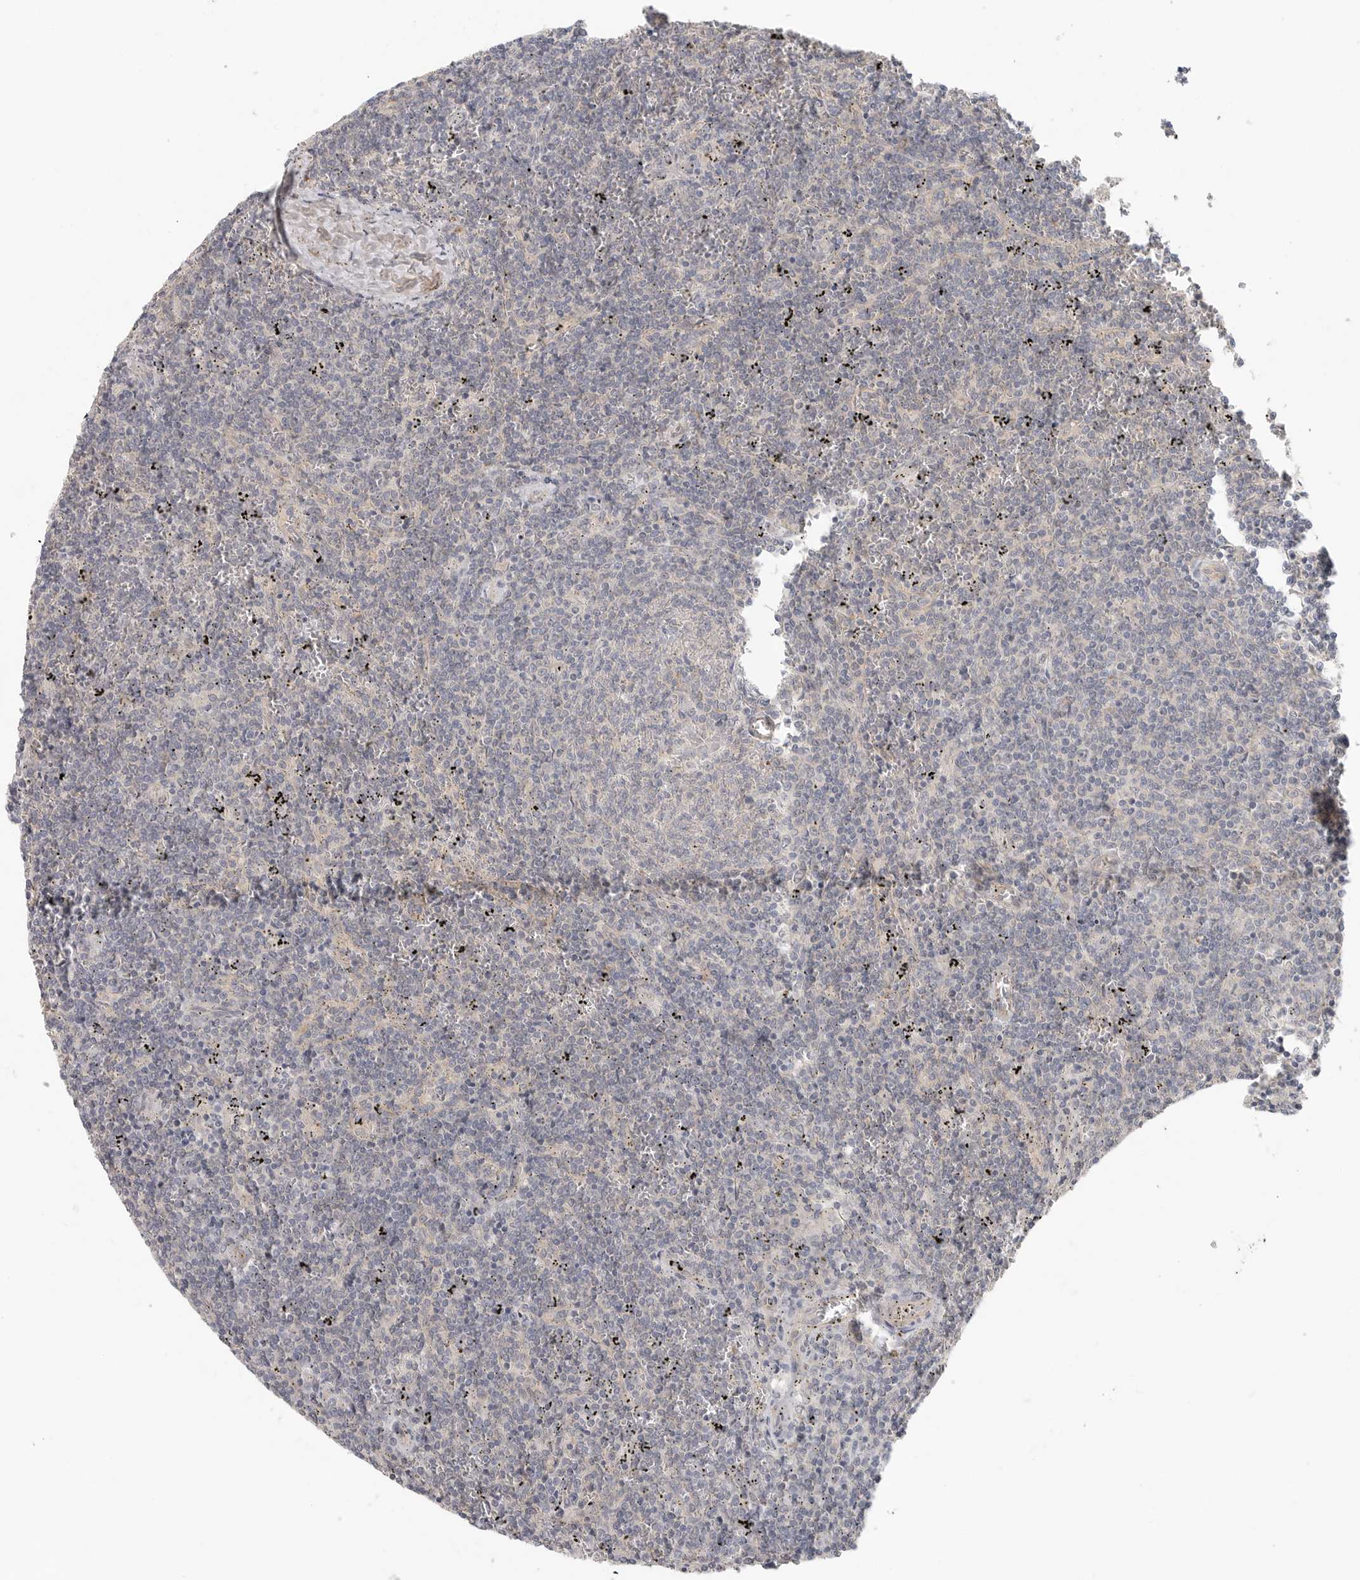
{"staining": {"intensity": "negative", "quantity": "none", "location": "none"}, "tissue": "lymphoma", "cell_type": "Tumor cells", "image_type": "cancer", "snomed": [{"axis": "morphology", "description": "Malignant lymphoma, non-Hodgkin's type, Low grade"}, {"axis": "topography", "description": "Spleen"}], "caption": "This histopathology image is of lymphoma stained with immunohistochemistry to label a protein in brown with the nuclei are counter-stained blue. There is no staining in tumor cells. (IHC, brightfield microscopy, high magnification).", "gene": "HDAC6", "patient": {"sex": "female", "age": 50}}